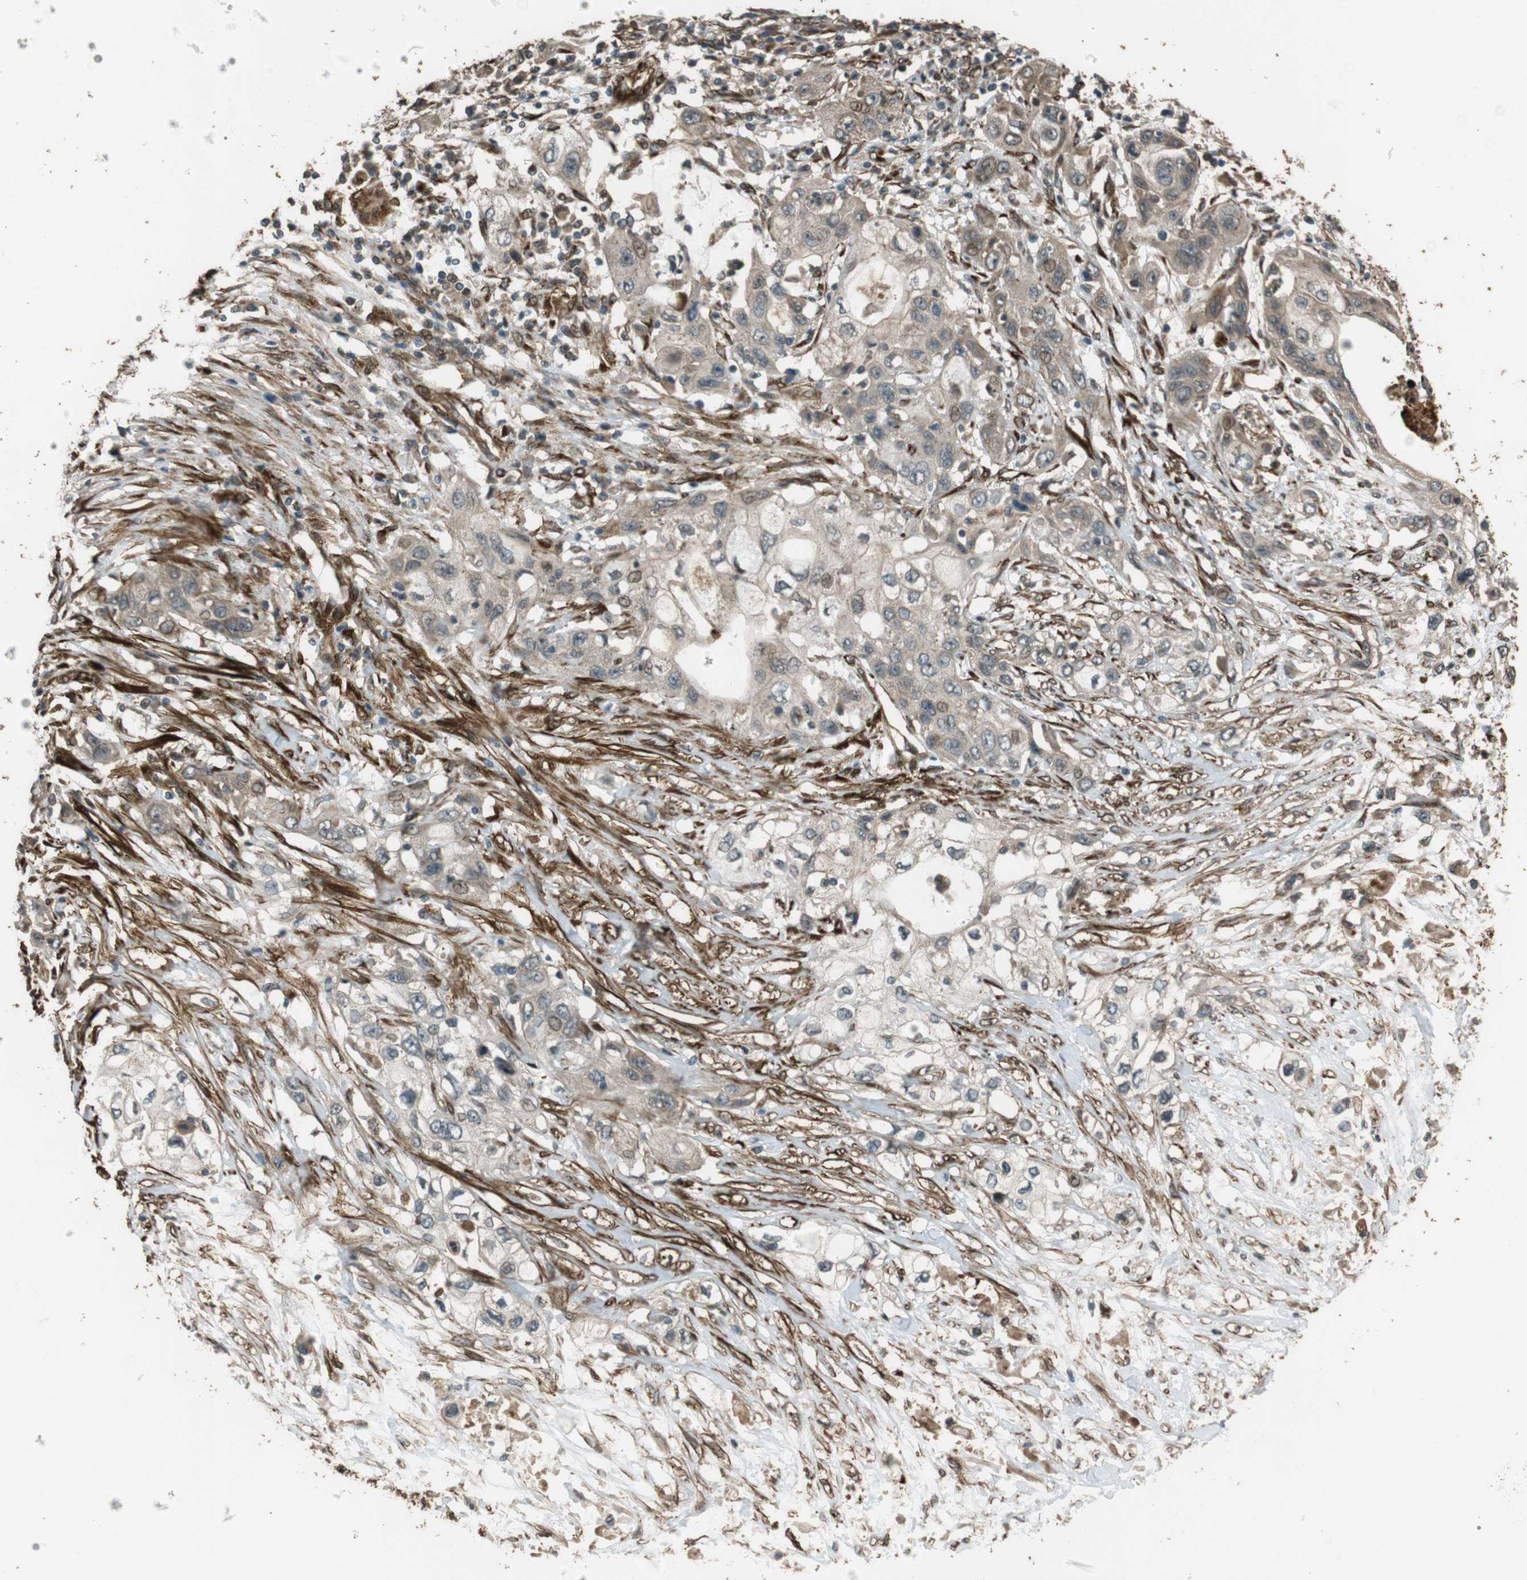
{"staining": {"intensity": "weak", "quantity": ">75%", "location": "cytoplasmic/membranous"}, "tissue": "pancreatic cancer", "cell_type": "Tumor cells", "image_type": "cancer", "snomed": [{"axis": "morphology", "description": "Adenocarcinoma, NOS"}, {"axis": "topography", "description": "Pancreas"}], "caption": "Pancreatic adenocarcinoma stained for a protein demonstrates weak cytoplasmic/membranous positivity in tumor cells.", "gene": "MSRB3", "patient": {"sex": "female", "age": 70}}